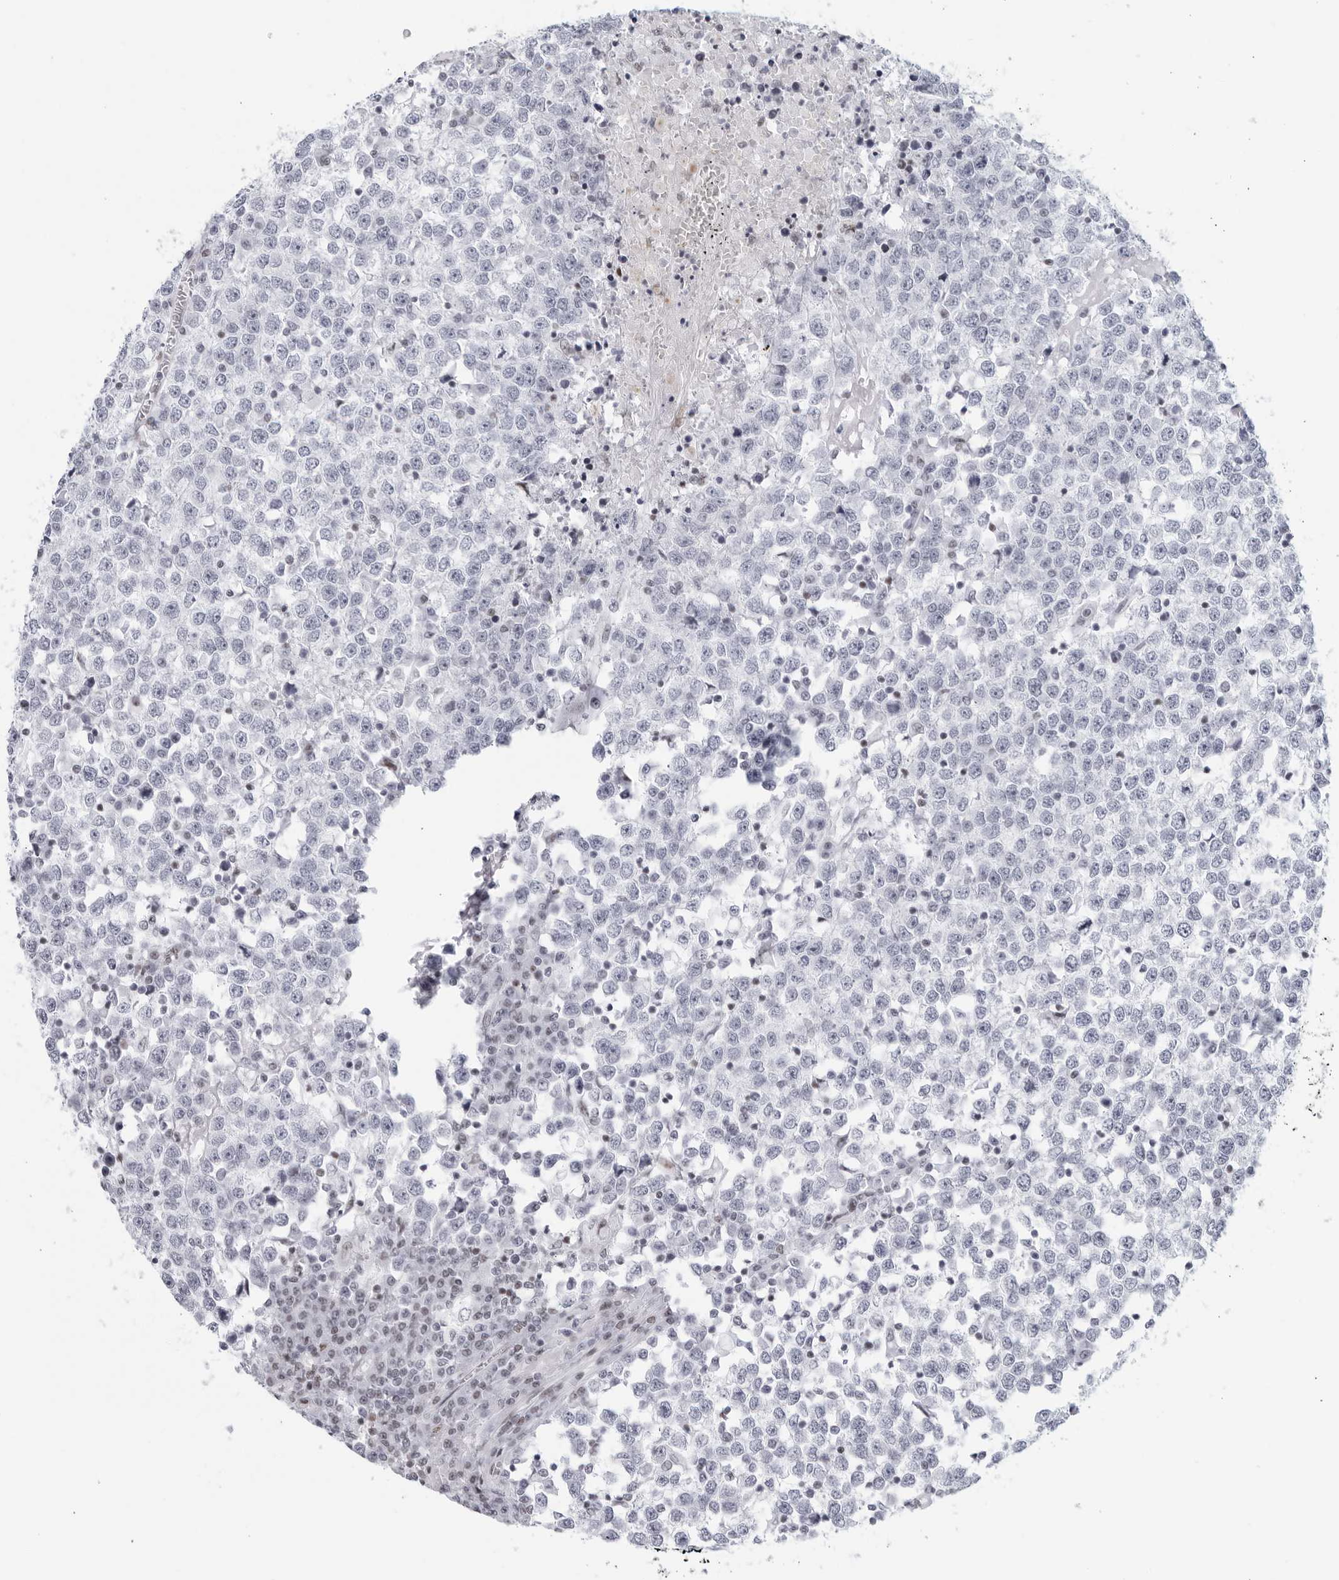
{"staining": {"intensity": "negative", "quantity": "none", "location": "none"}, "tissue": "testis cancer", "cell_type": "Tumor cells", "image_type": "cancer", "snomed": [{"axis": "morphology", "description": "Seminoma, NOS"}, {"axis": "topography", "description": "Testis"}], "caption": "This histopathology image is of seminoma (testis) stained with IHC to label a protein in brown with the nuclei are counter-stained blue. There is no expression in tumor cells.", "gene": "HP1BP3", "patient": {"sex": "male", "age": 65}}